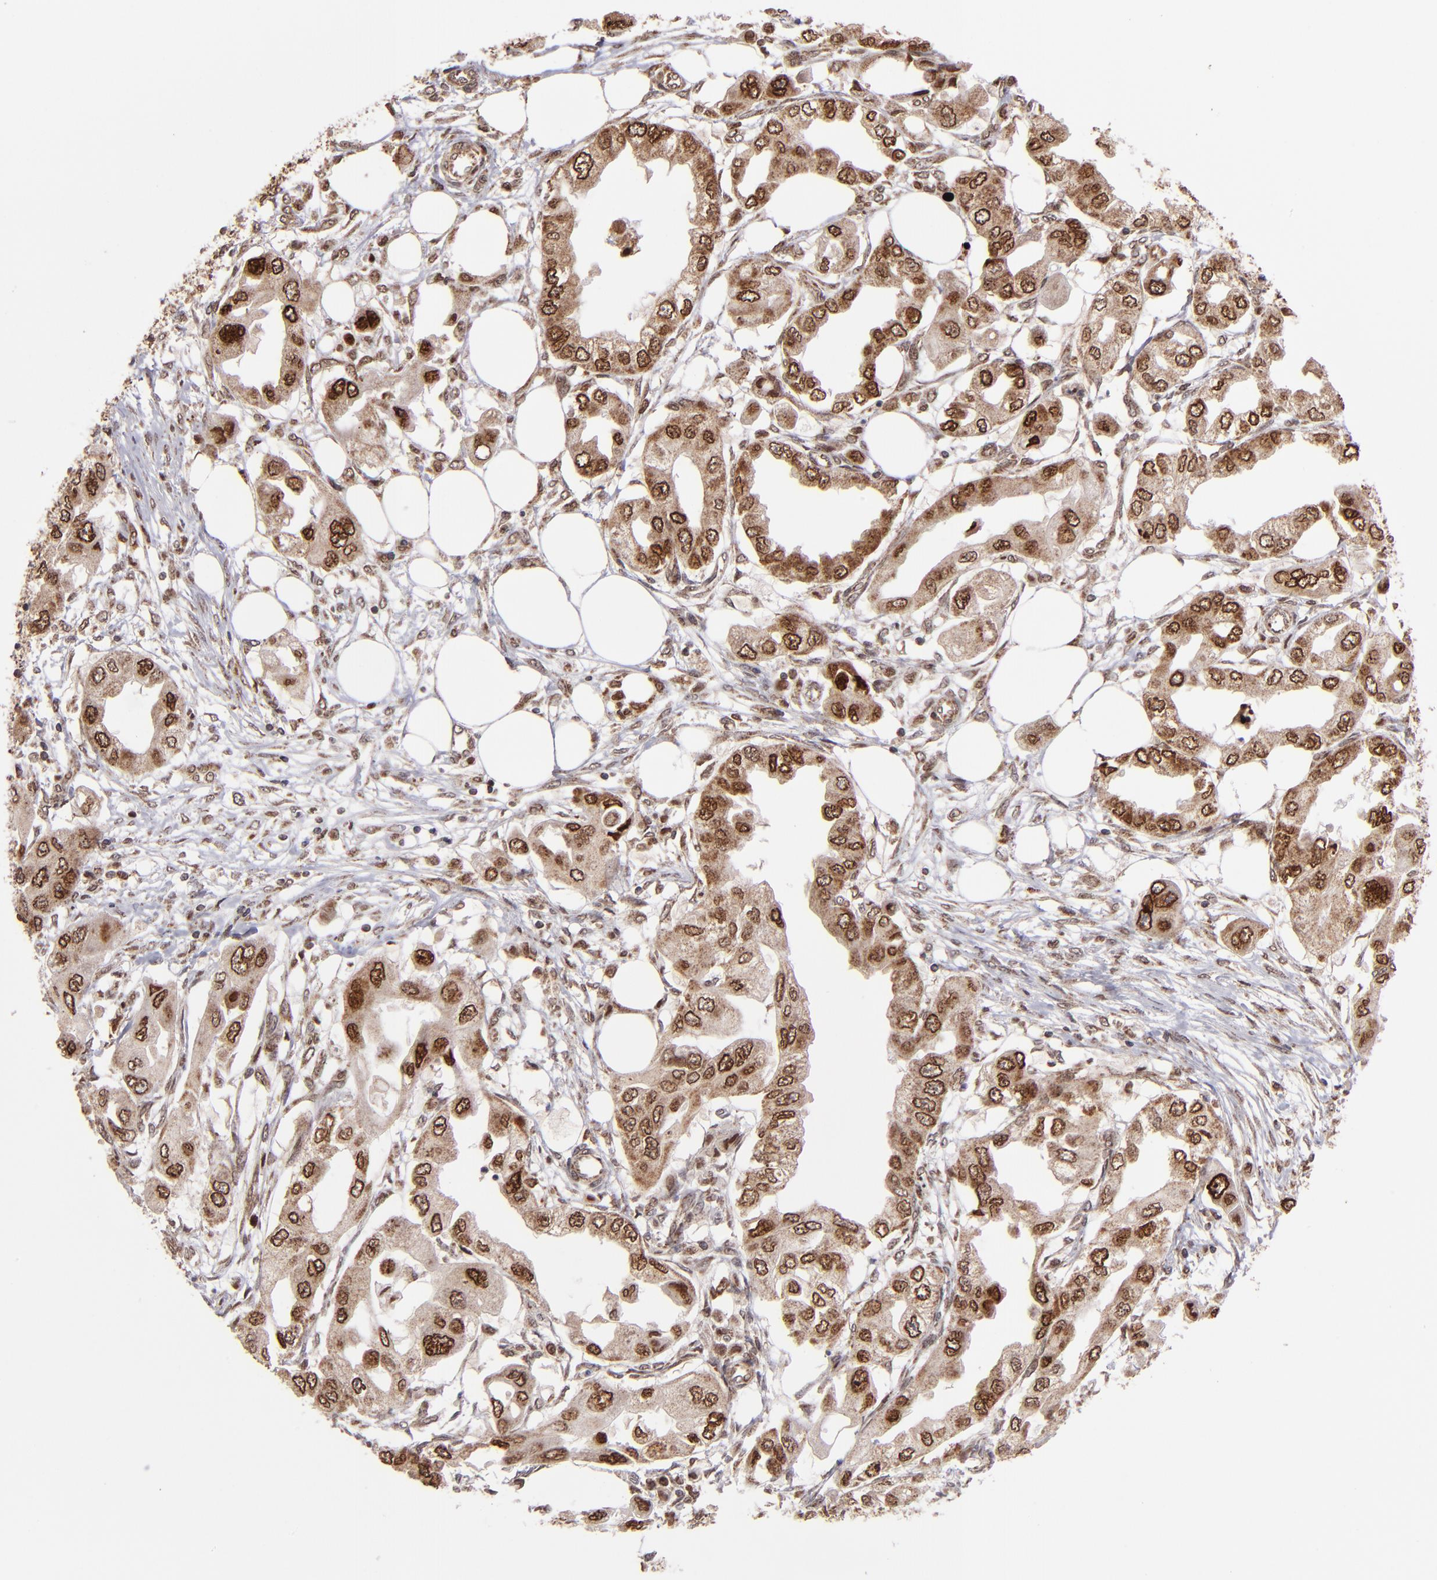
{"staining": {"intensity": "moderate", "quantity": ">75%", "location": "cytoplasmic/membranous,nuclear"}, "tissue": "endometrial cancer", "cell_type": "Tumor cells", "image_type": "cancer", "snomed": [{"axis": "morphology", "description": "Adenocarcinoma, NOS"}, {"axis": "topography", "description": "Endometrium"}], "caption": "Human endometrial adenocarcinoma stained for a protein (brown) reveals moderate cytoplasmic/membranous and nuclear positive positivity in approximately >75% of tumor cells.", "gene": "TOP1MT", "patient": {"sex": "female", "age": 67}}